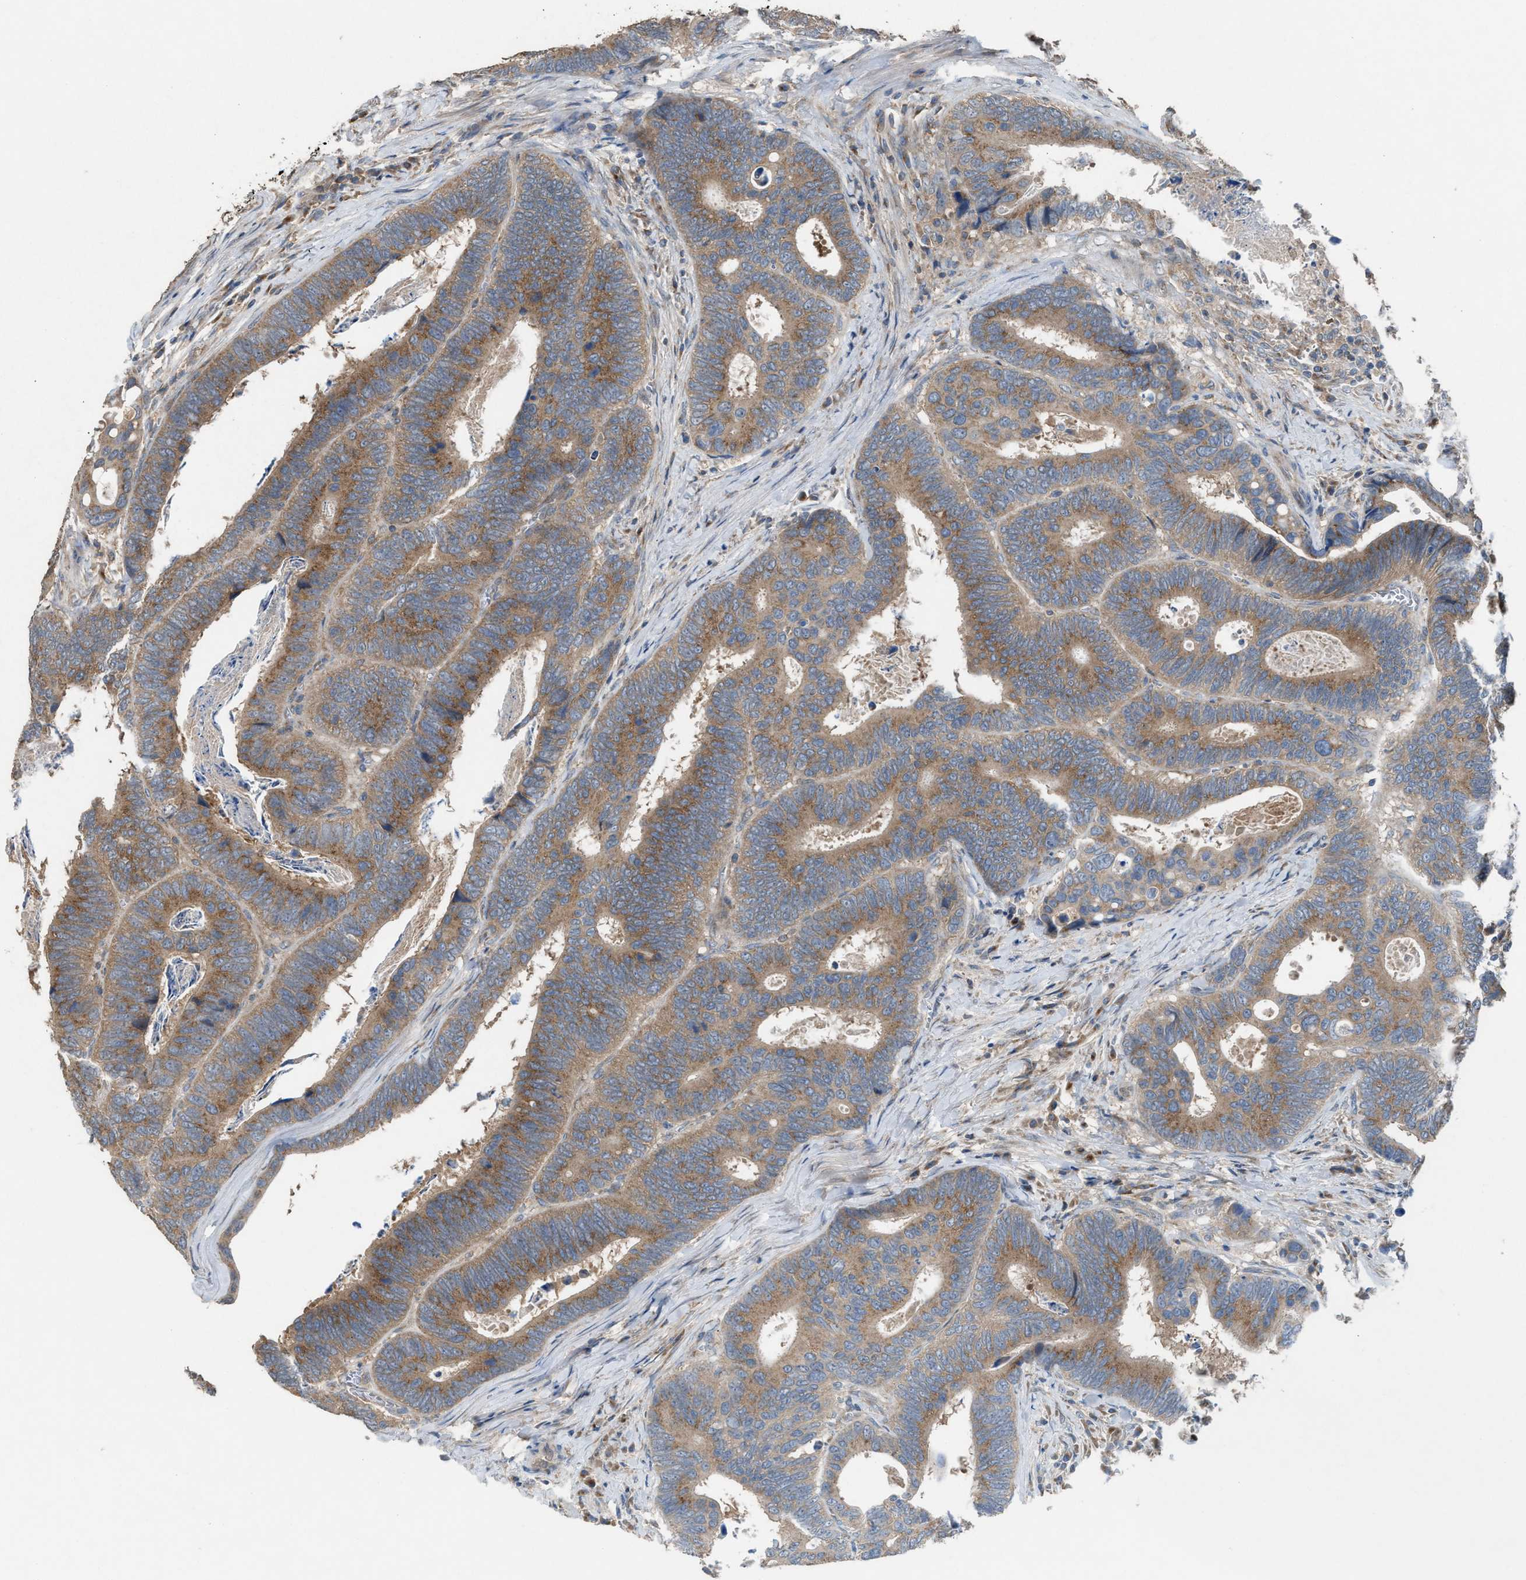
{"staining": {"intensity": "moderate", "quantity": ">75%", "location": "cytoplasmic/membranous"}, "tissue": "colorectal cancer", "cell_type": "Tumor cells", "image_type": "cancer", "snomed": [{"axis": "morphology", "description": "Inflammation, NOS"}, {"axis": "morphology", "description": "Adenocarcinoma, NOS"}, {"axis": "topography", "description": "Colon"}], "caption": "Immunohistochemistry (DAB) staining of human colorectal adenocarcinoma shows moderate cytoplasmic/membranous protein expression in about >75% of tumor cells.", "gene": "TPK1", "patient": {"sex": "male", "age": 72}}